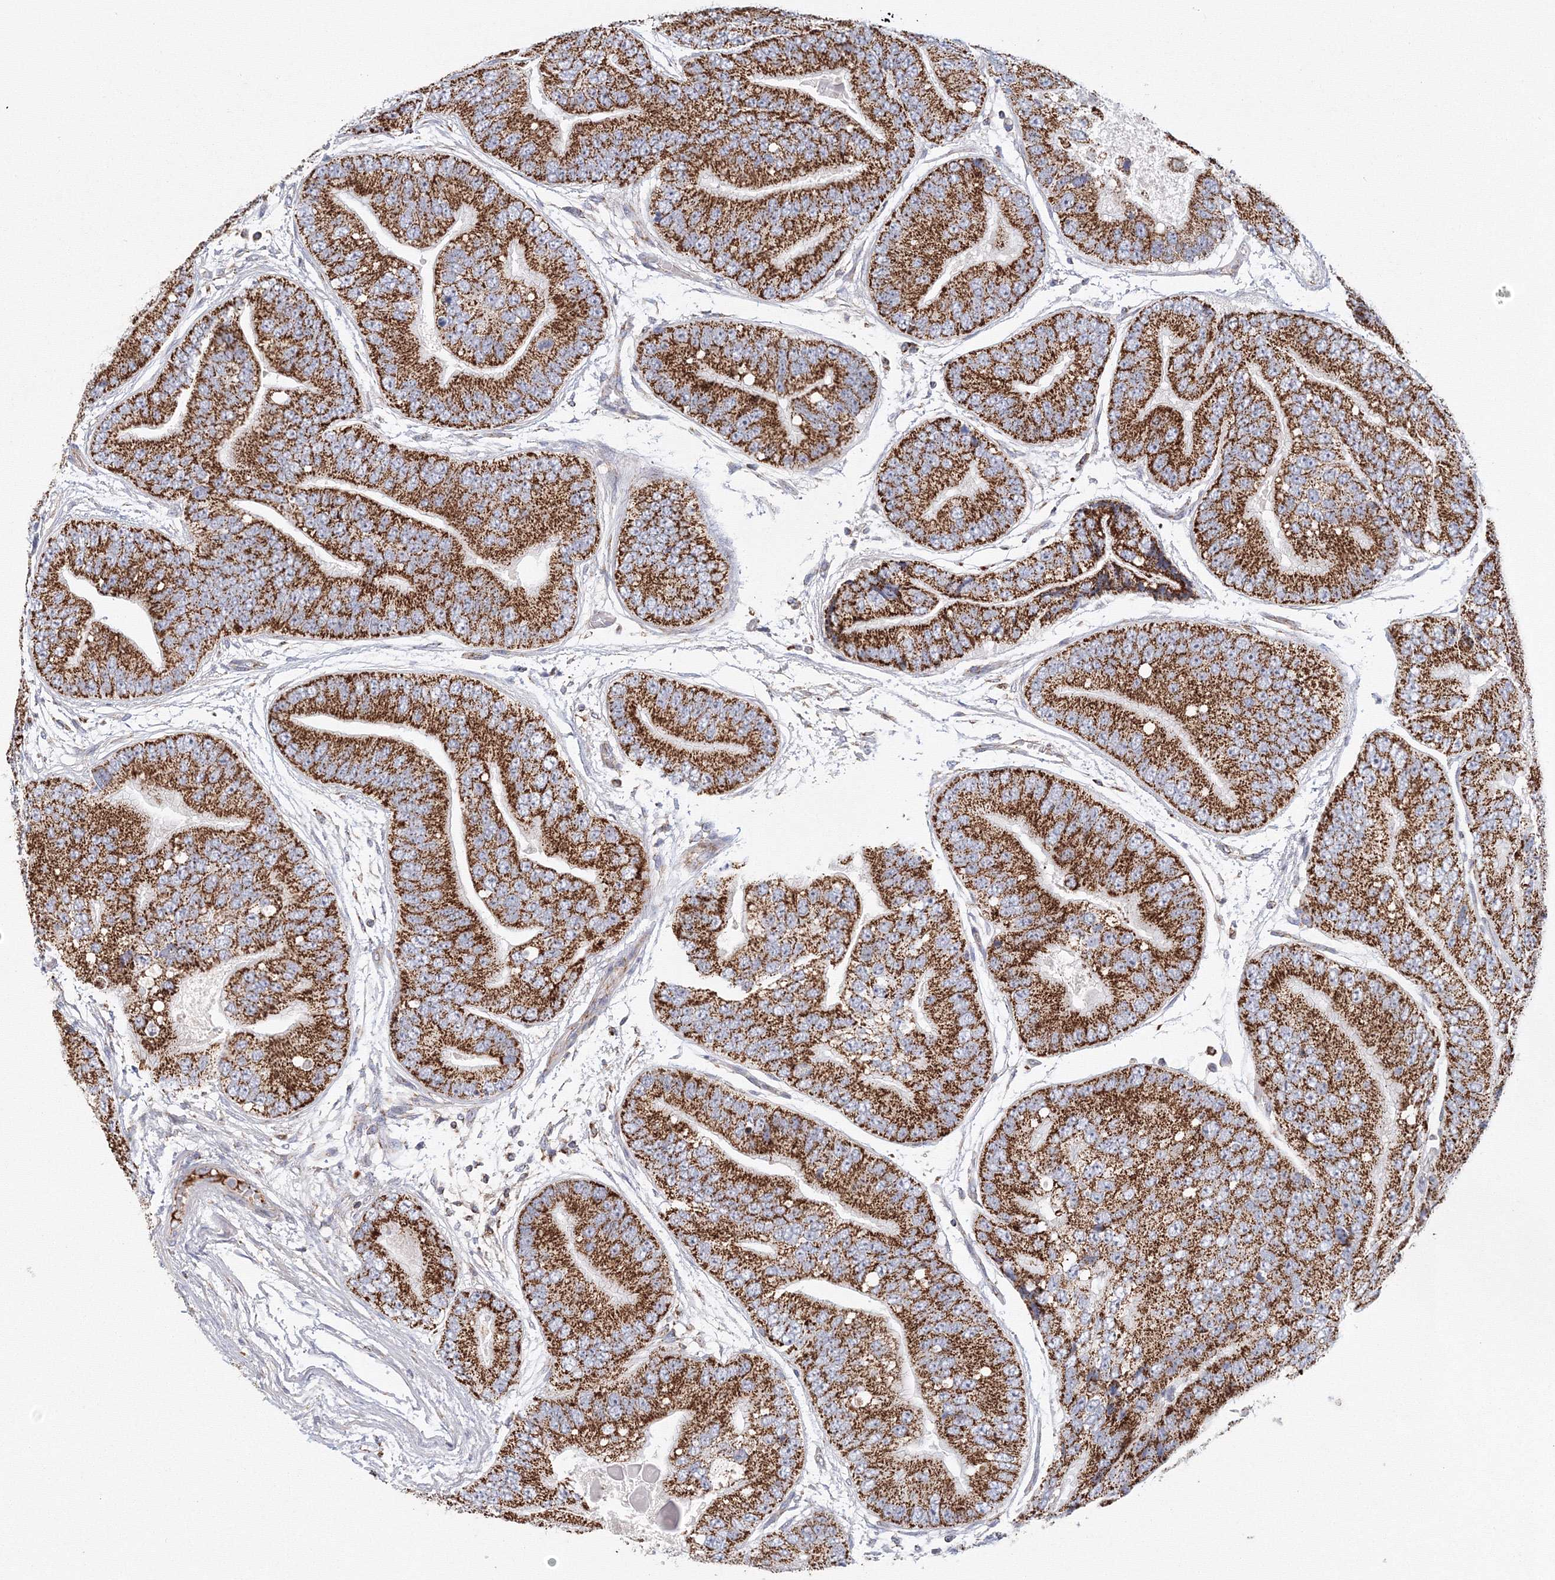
{"staining": {"intensity": "strong", "quantity": ">75%", "location": "cytoplasmic/membranous"}, "tissue": "prostate cancer", "cell_type": "Tumor cells", "image_type": "cancer", "snomed": [{"axis": "morphology", "description": "Adenocarcinoma, High grade"}, {"axis": "topography", "description": "Prostate"}], "caption": "This histopathology image displays immunohistochemistry (IHC) staining of human prostate cancer (adenocarcinoma (high-grade)), with high strong cytoplasmic/membranous positivity in approximately >75% of tumor cells.", "gene": "GRPEL1", "patient": {"sex": "male", "age": 70}}